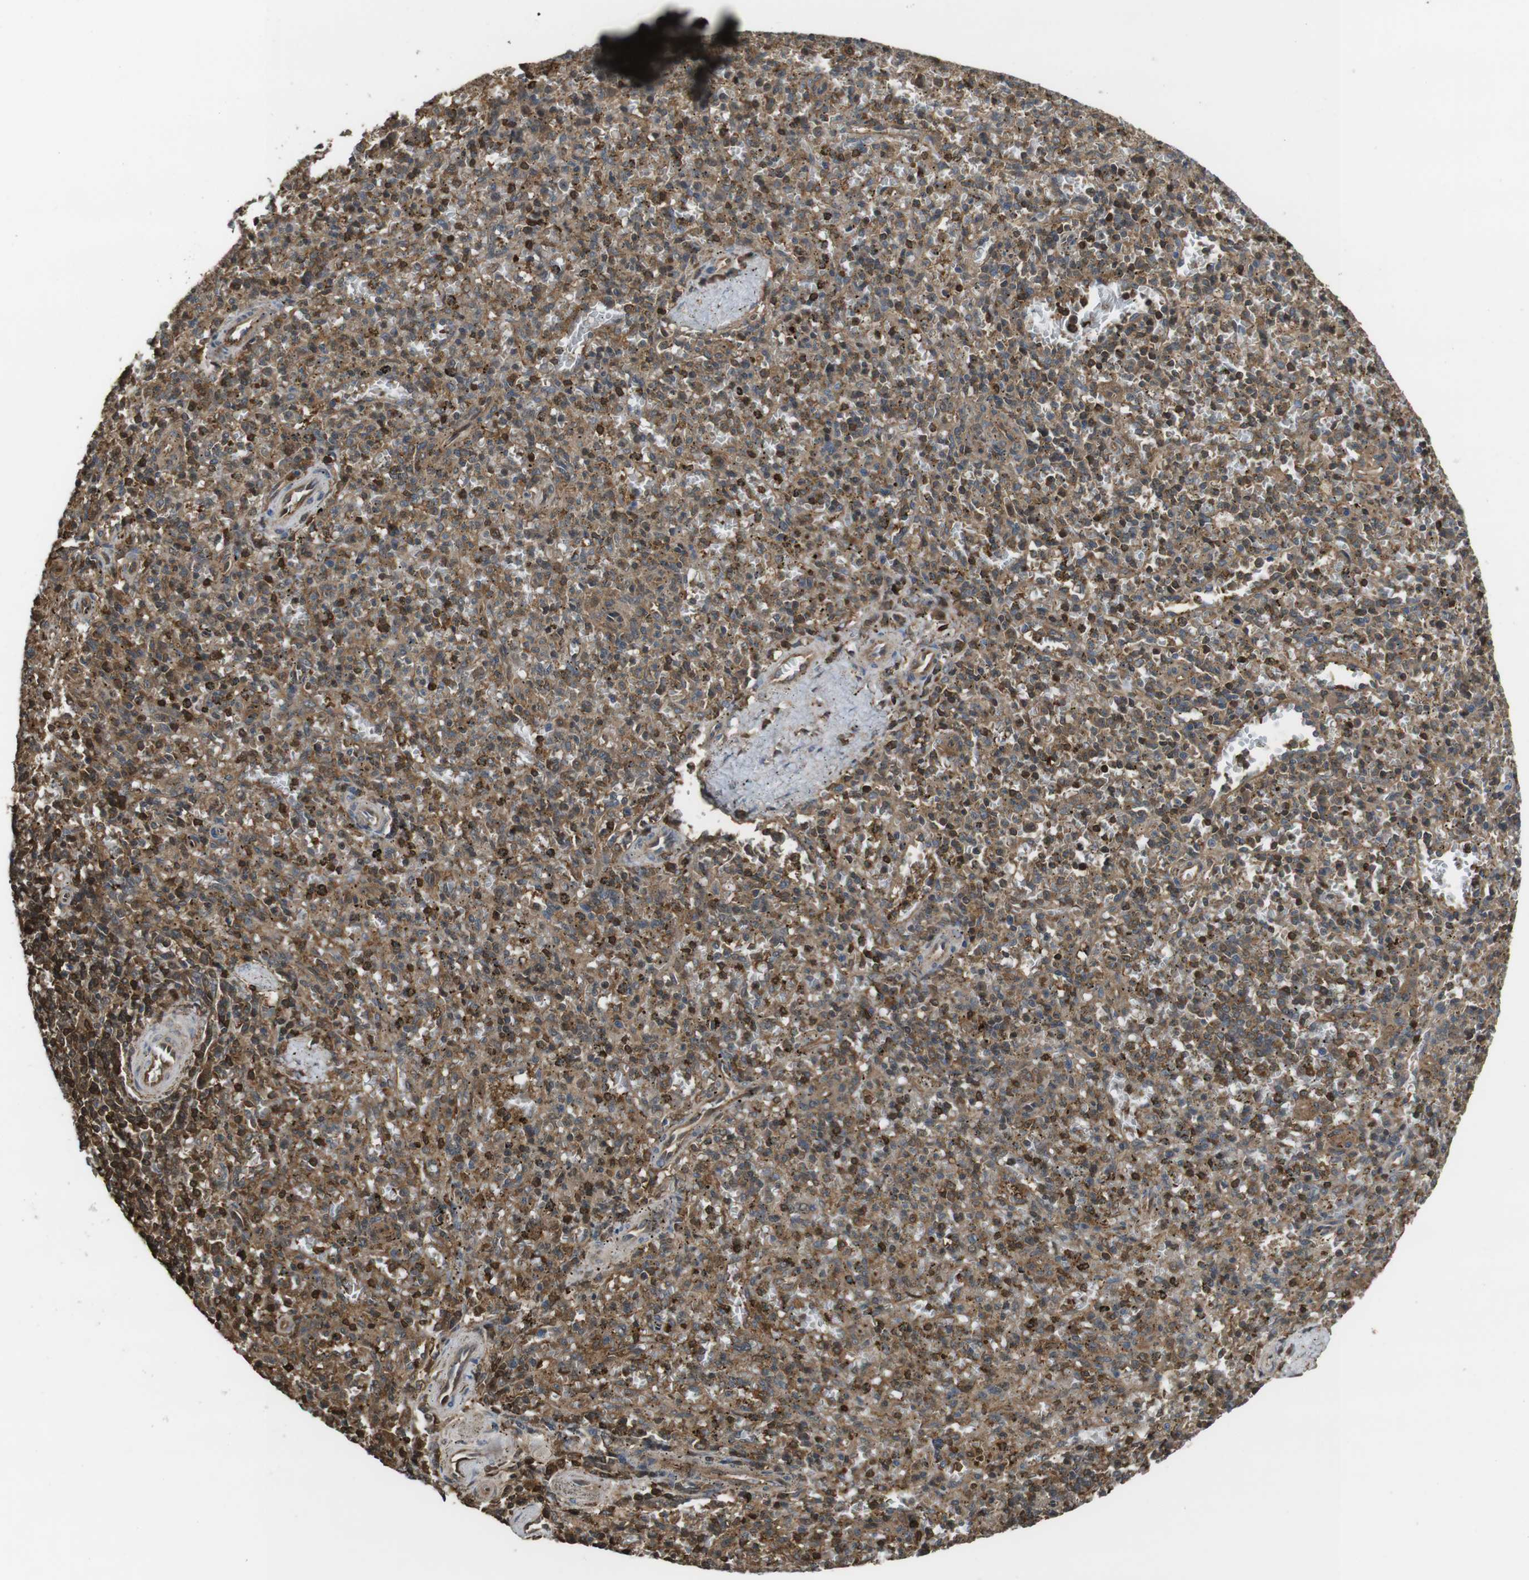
{"staining": {"intensity": "moderate", "quantity": ">75%", "location": "cytoplasmic/membranous"}, "tissue": "spleen", "cell_type": "Cells in red pulp", "image_type": "normal", "snomed": [{"axis": "morphology", "description": "Normal tissue, NOS"}, {"axis": "topography", "description": "Spleen"}], "caption": "Normal spleen shows moderate cytoplasmic/membranous expression in approximately >75% of cells in red pulp, visualized by immunohistochemistry. The staining was performed using DAB (3,3'-diaminobenzidine) to visualize the protein expression in brown, while the nuclei were stained in blue with hematoxylin (Magnification: 20x).", "gene": "ARHGDIA", "patient": {"sex": "male", "age": 72}}